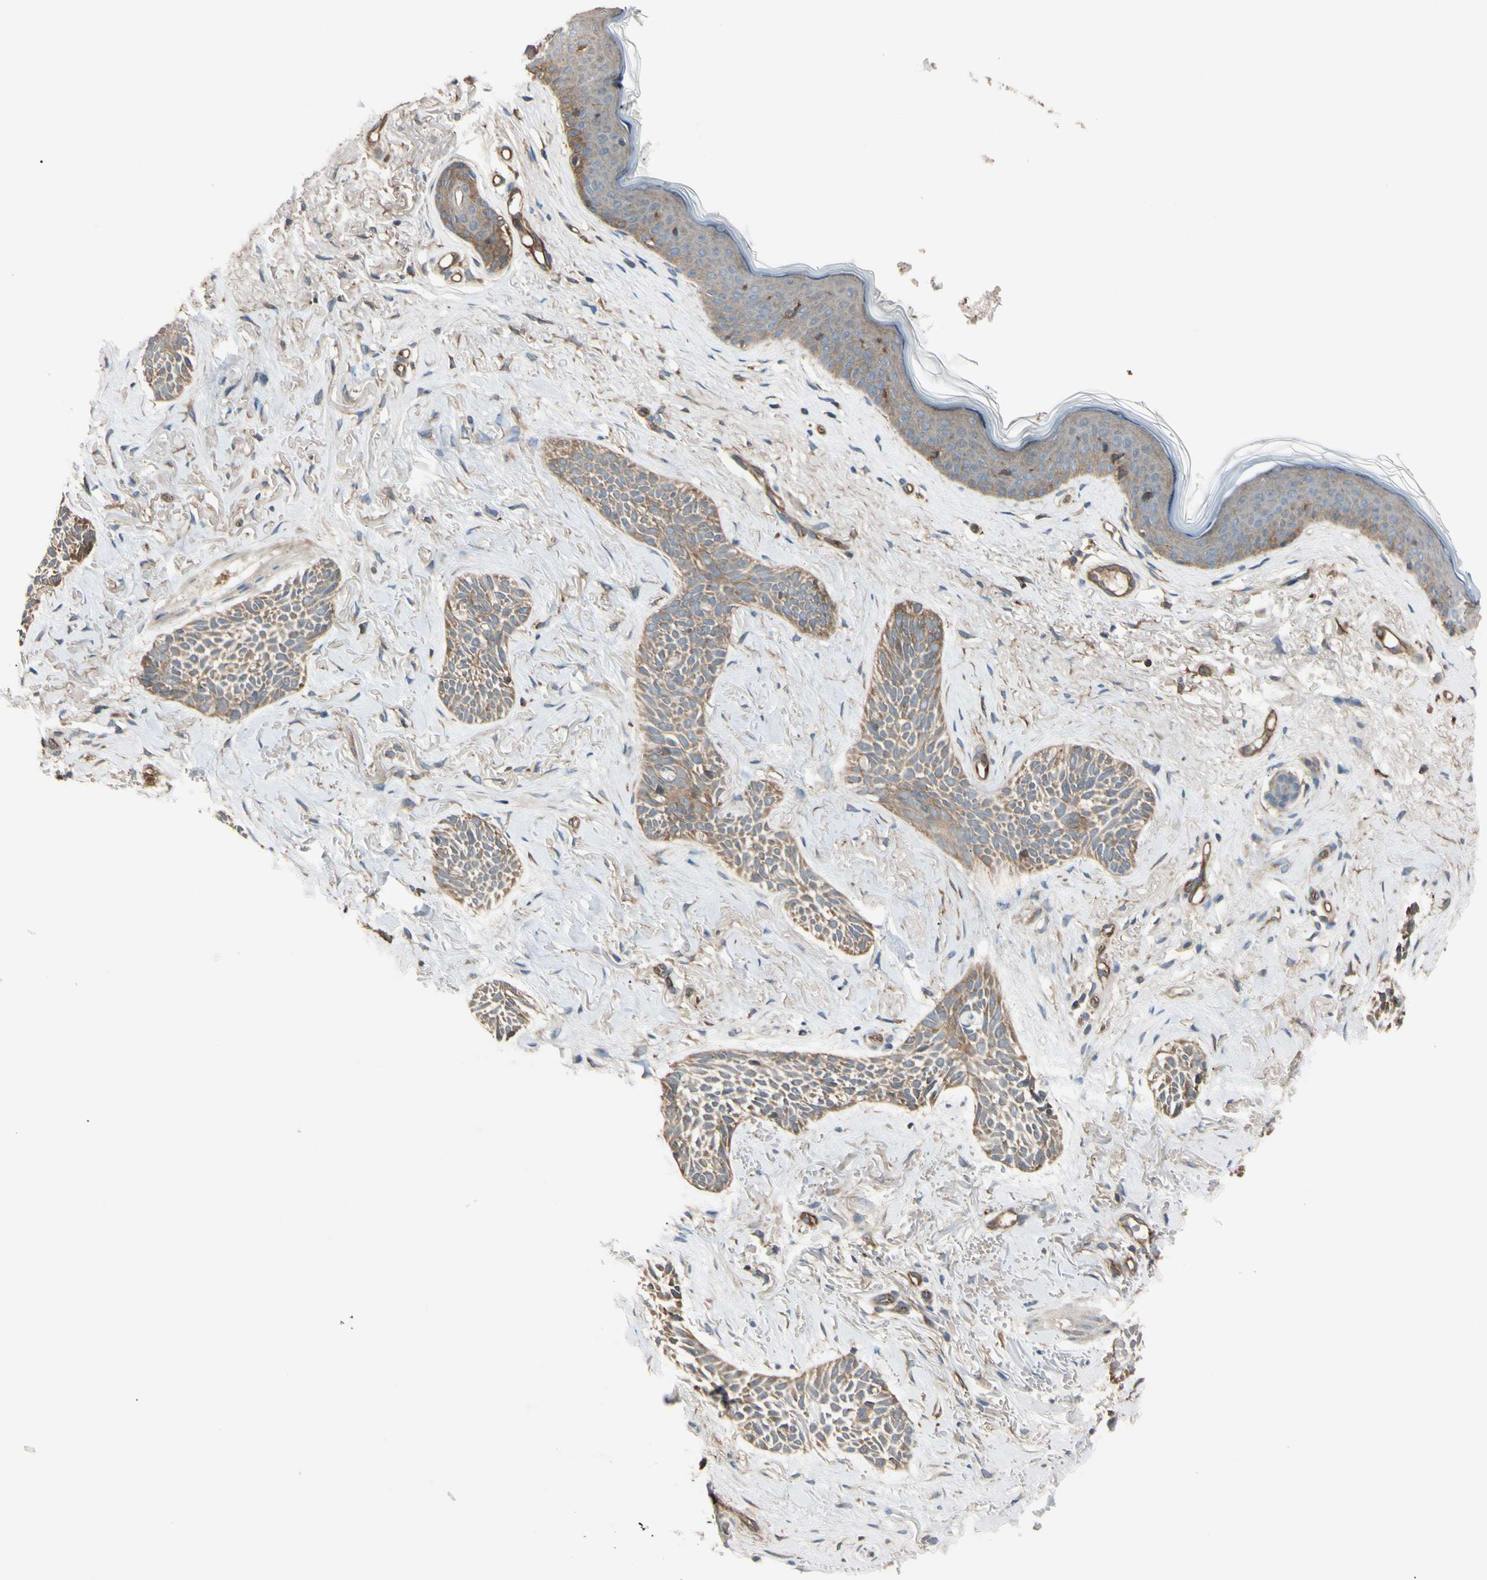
{"staining": {"intensity": "moderate", "quantity": ">75%", "location": "cytoplasmic/membranous"}, "tissue": "skin cancer", "cell_type": "Tumor cells", "image_type": "cancer", "snomed": [{"axis": "morphology", "description": "Normal tissue, NOS"}, {"axis": "morphology", "description": "Basal cell carcinoma"}, {"axis": "topography", "description": "Skin"}], "caption": "Basal cell carcinoma (skin) stained with immunohistochemistry (IHC) exhibits moderate cytoplasmic/membranous expression in about >75% of tumor cells. (IHC, brightfield microscopy, high magnification).", "gene": "PTPN12", "patient": {"sex": "female", "age": 84}}